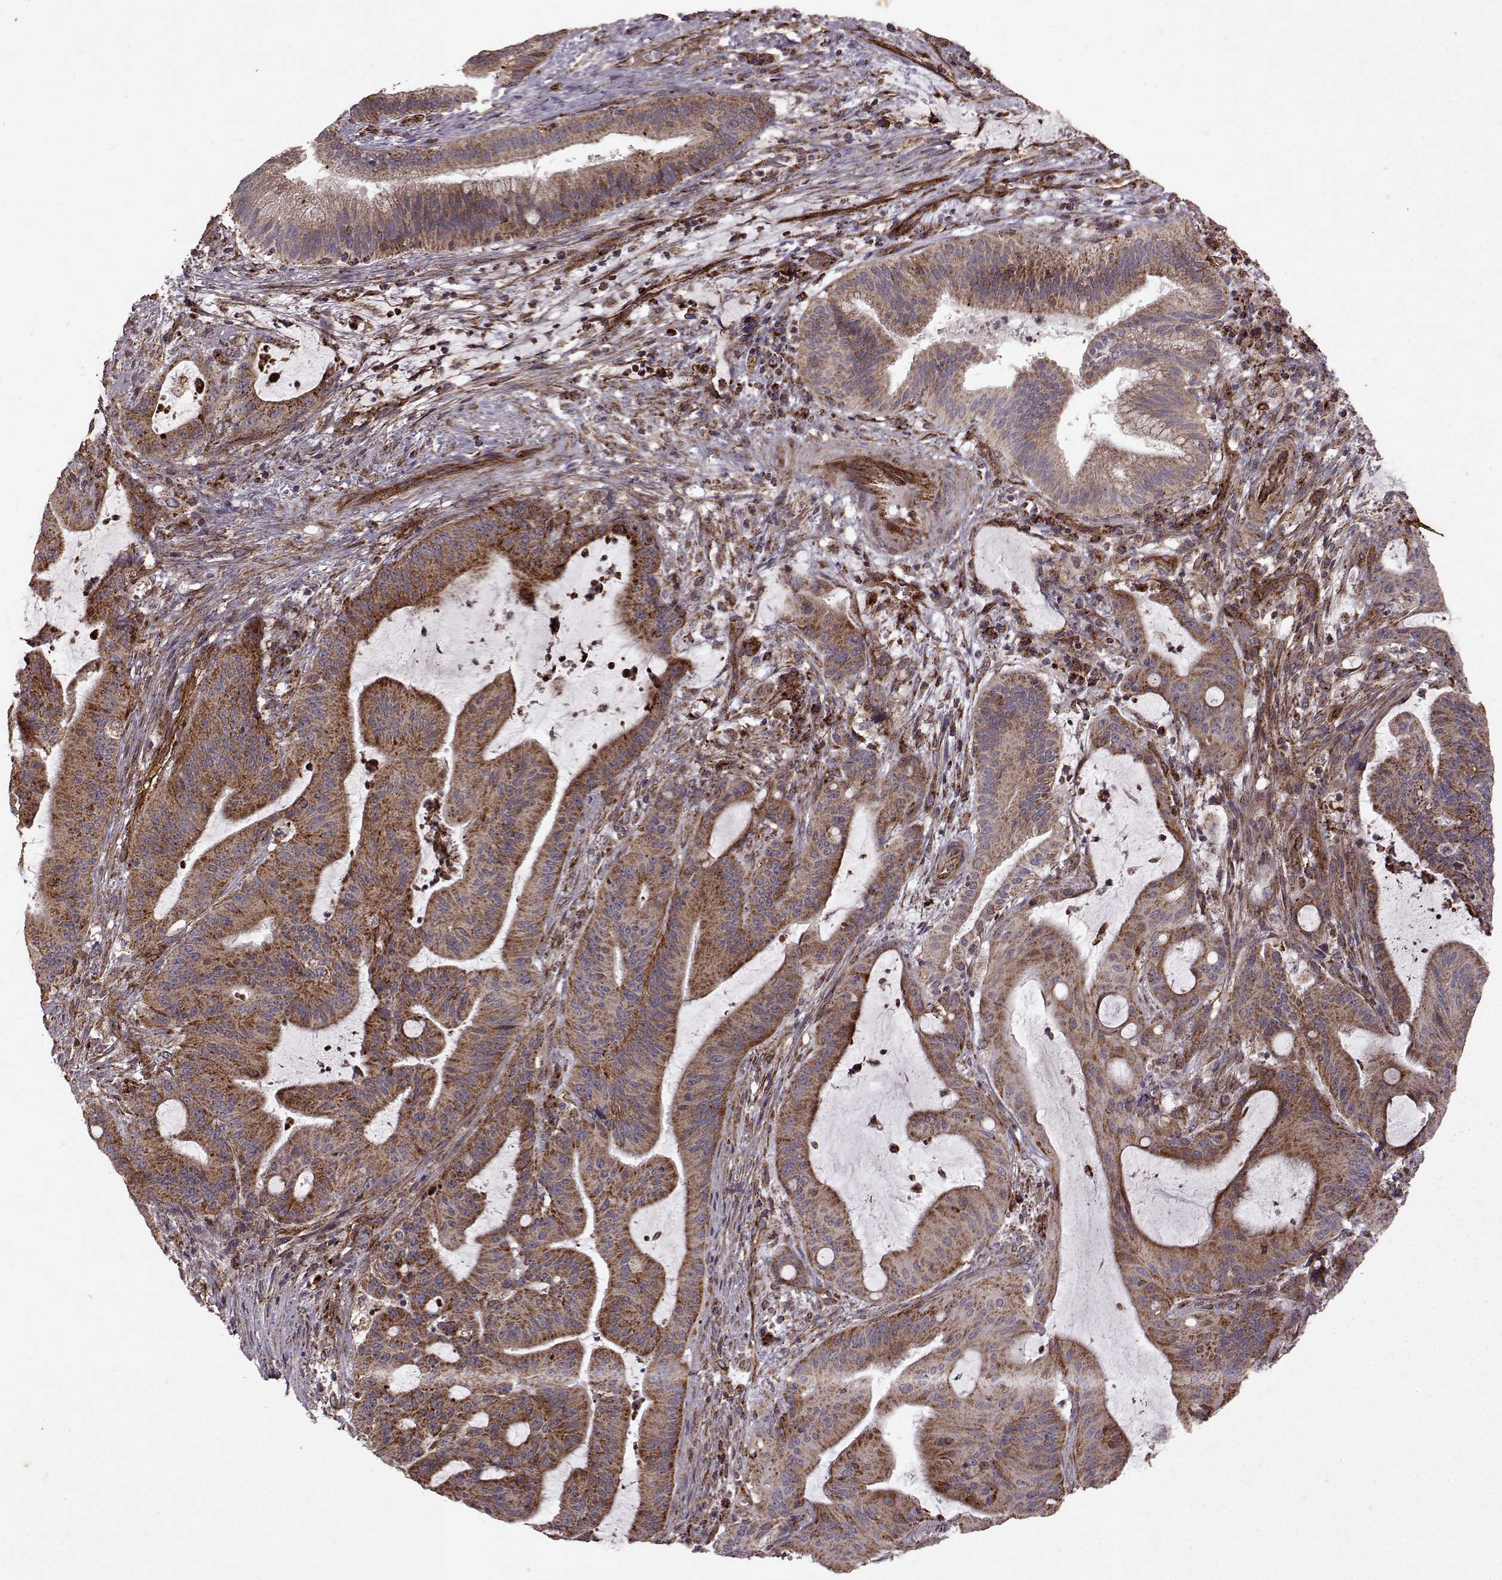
{"staining": {"intensity": "moderate", "quantity": ">75%", "location": "cytoplasmic/membranous"}, "tissue": "liver cancer", "cell_type": "Tumor cells", "image_type": "cancer", "snomed": [{"axis": "morphology", "description": "Cholangiocarcinoma"}, {"axis": "topography", "description": "Liver"}], "caption": "A medium amount of moderate cytoplasmic/membranous expression is identified in about >75% of tumor cells in liver cancer (cholangiocarcinoma) tissue. The staining was performed using DAB to visualize the protein expression in brown, while the nuclei were stained in blue with hematoxylin (Magnification: 20x).", "gene": "FXN", "patient": {"sex": "female", "age": 73}}